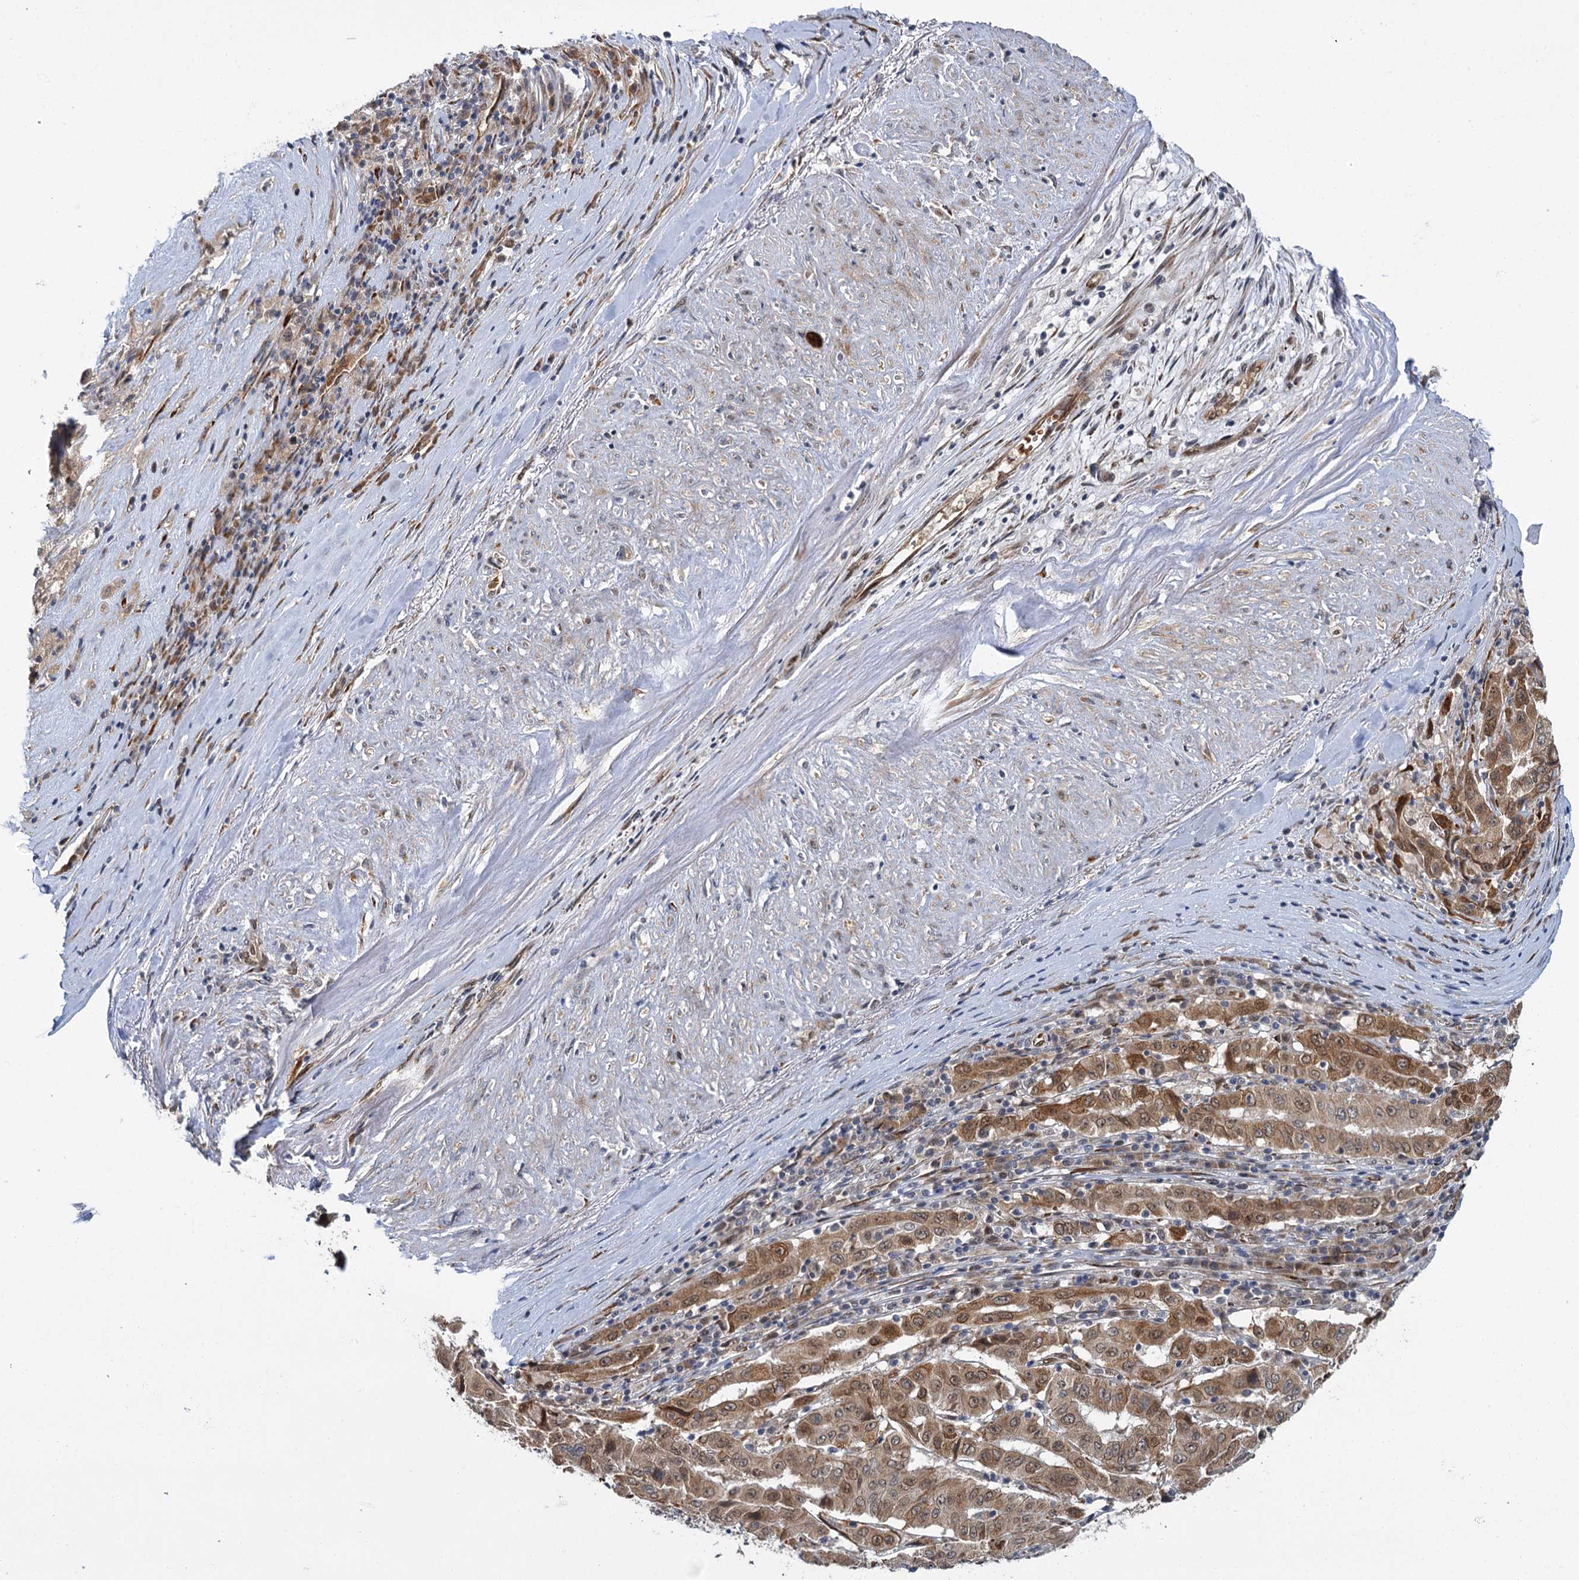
{"staining": {"intensity": "moderate", "quantity": ">75%", "location": "cytoplasmic/membranous"}, "tissue": "pancreatic cancer", "cell_type": "Tumor cells", "image_type": "cancer", "snomed": [{"axis": "morphology", "description": "Adenocarcinoma, NOS"}, {"axis": "topography", "description": "Pancreas"}], "caption": "Immunohistochemical staining of human pancreatic adenocarcinoma shows moderate cytoplasmic/membranous protein staining in about >75% of tumor cells. (IHC, brightfield microscopy, high magnification).", "gene": "APBA2", "patient": {"sex": "male", "age": 63}}